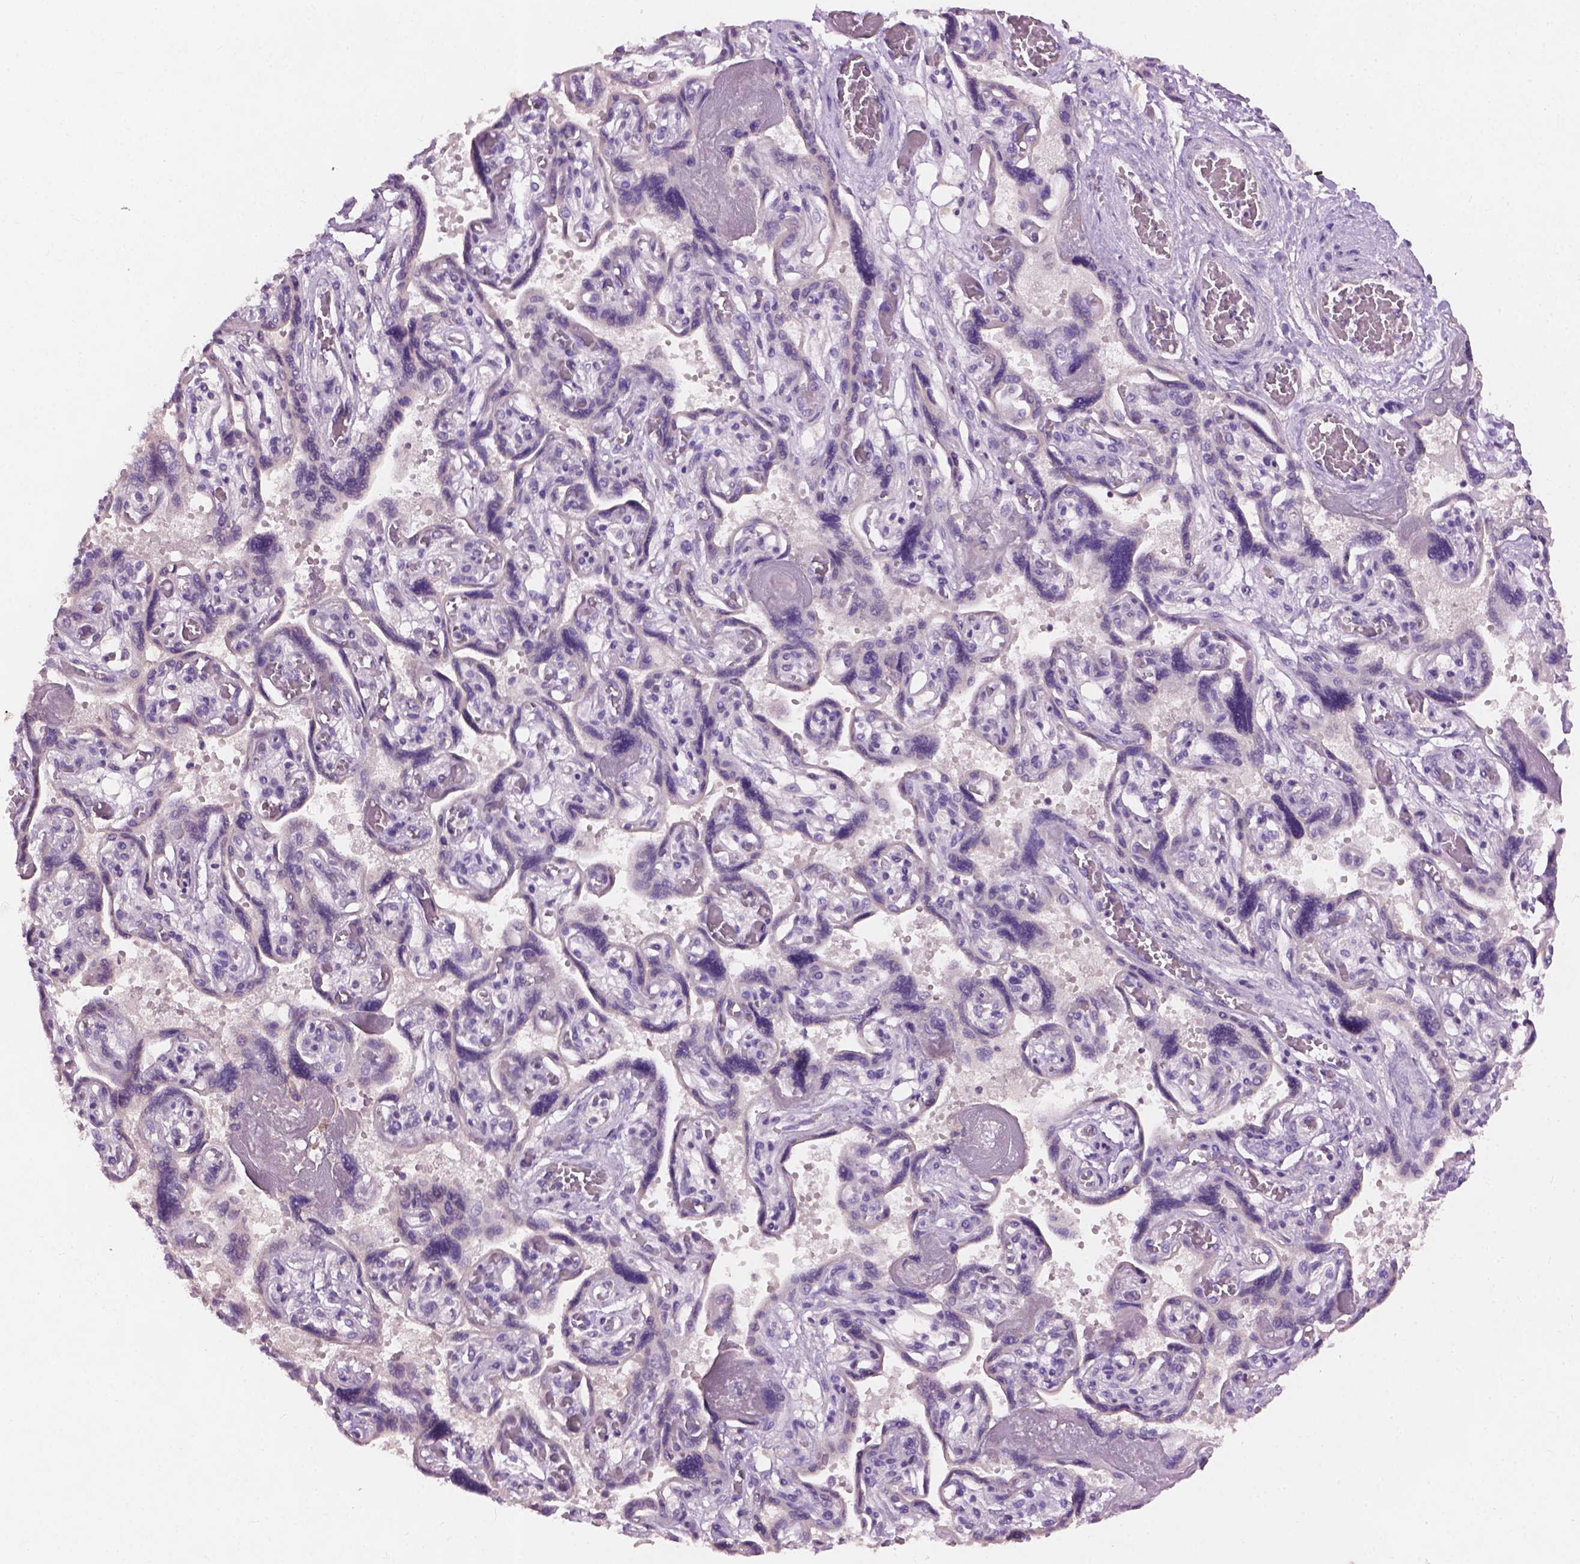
{"staining": {"intensity": "negative", "quantity": "none", "location": "none"}, "tissue": "placenta", "cell_type": "Decidual cells", "image_type": "normal", "snomed": [{"axis": "morphology", "description": "Normal tissue, NOS"}, {"axis": "topography", "description": "Placenta"}], "caption": "High magnification brightfield microscopy of benign placenta stained with DAB (3,3'-diaminobenzidine) (brown) and counterstained with hematoxylin (blue): decidual cells show no significant staining. (Brightfield microscopy of DAB immunohistochemistry at high magnification).", "gene": "KRT17", "patient": {"sex": "female", "age": 32}}